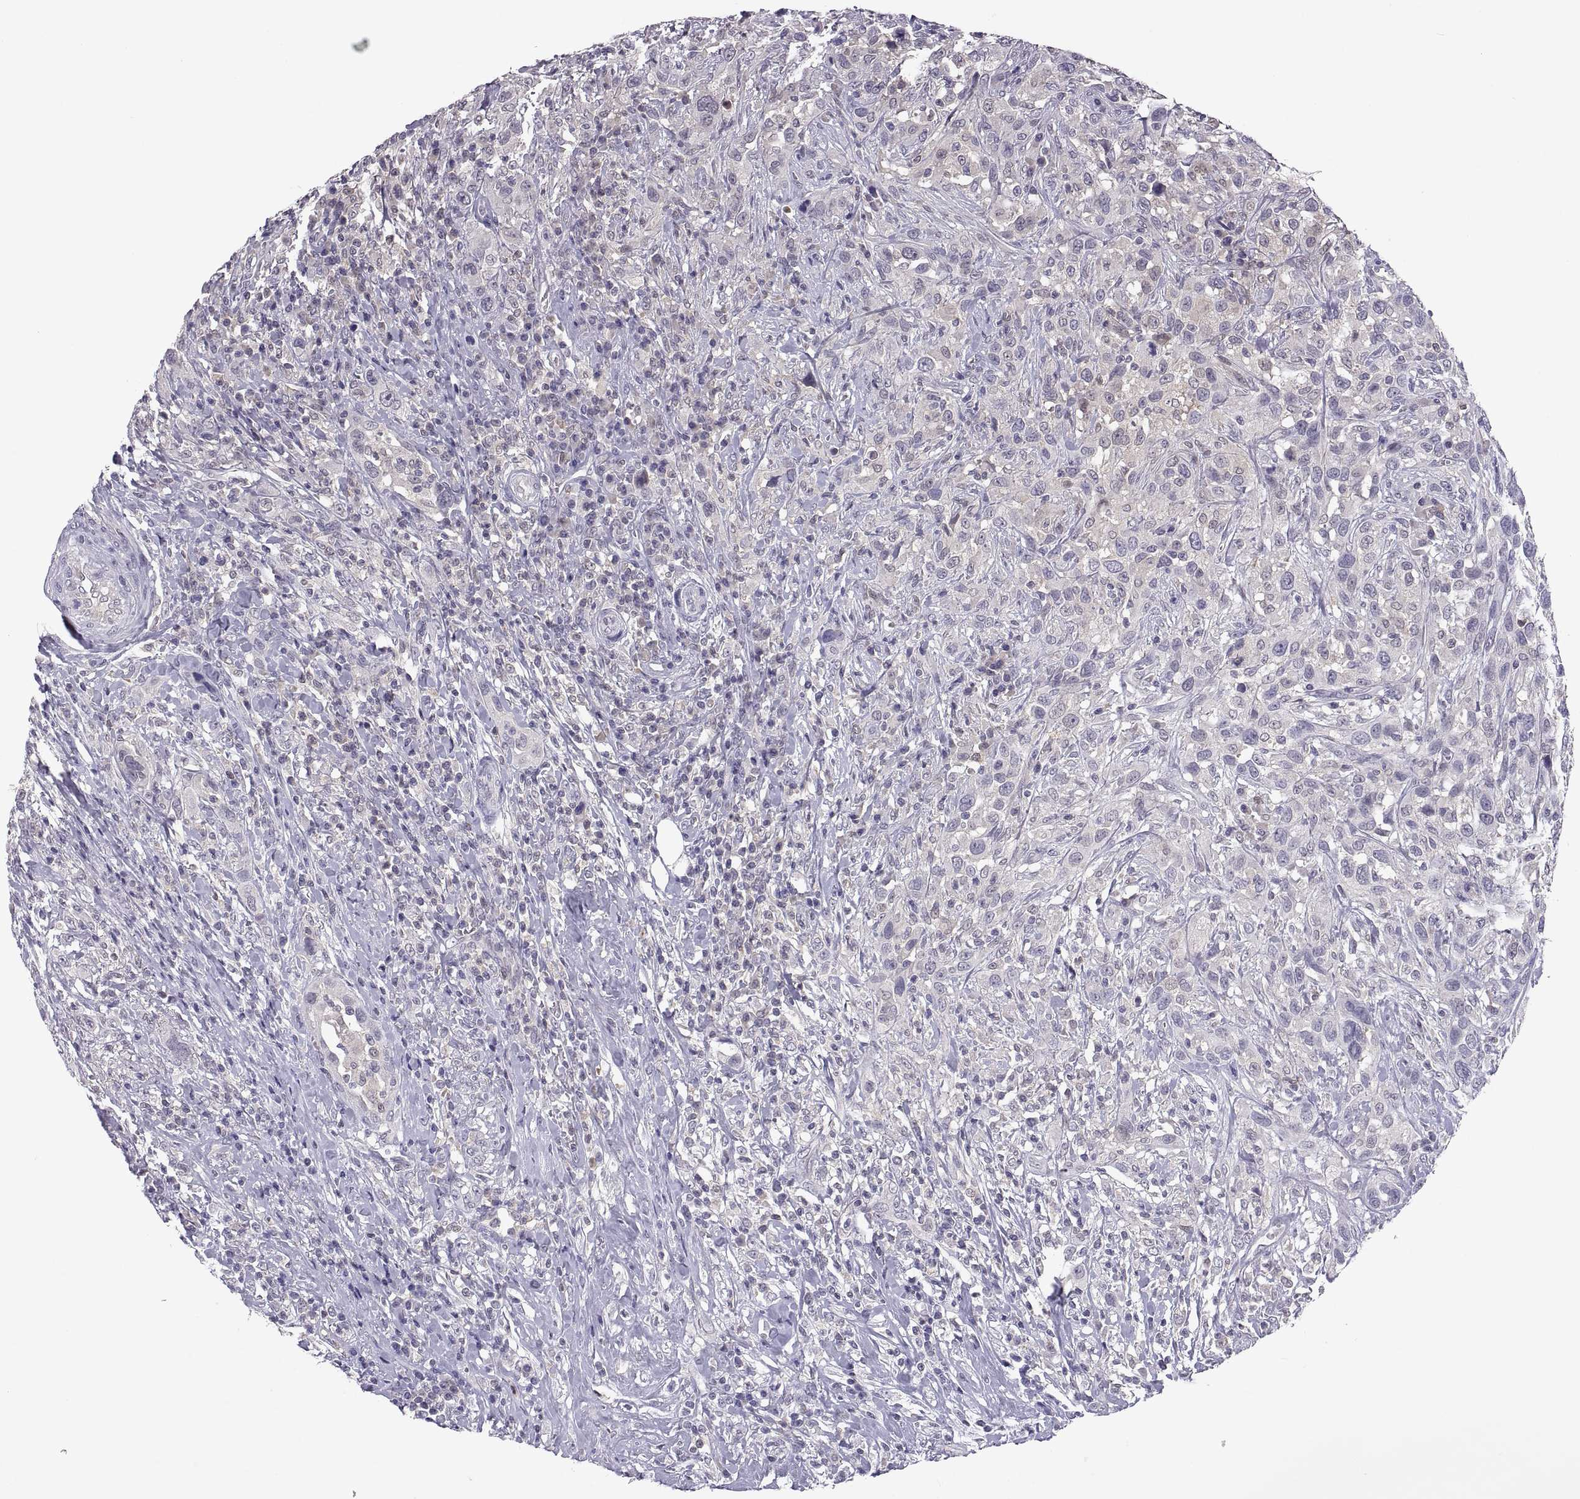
{"staining": {"intensity": "negative", "quantity": "none", "location": "none"}, "tissue": "urothelial cancer", "cell_type": "Tumor cells", "image_type": "cancer", "snomed": [{"axis": "morphology", "description": "Urothelial carcinoma, NOS"}, {"axis": "morphology", "description": "Urothelial carcinoma, High grade"}, {"axis": "topography", "description": "Urinary bladder"}], "caption": "There is no significant expression in tumor cells of transitional cell carcinoma.", "gene": "FGF9", "patient": {"sex": "female", "age": 64}}